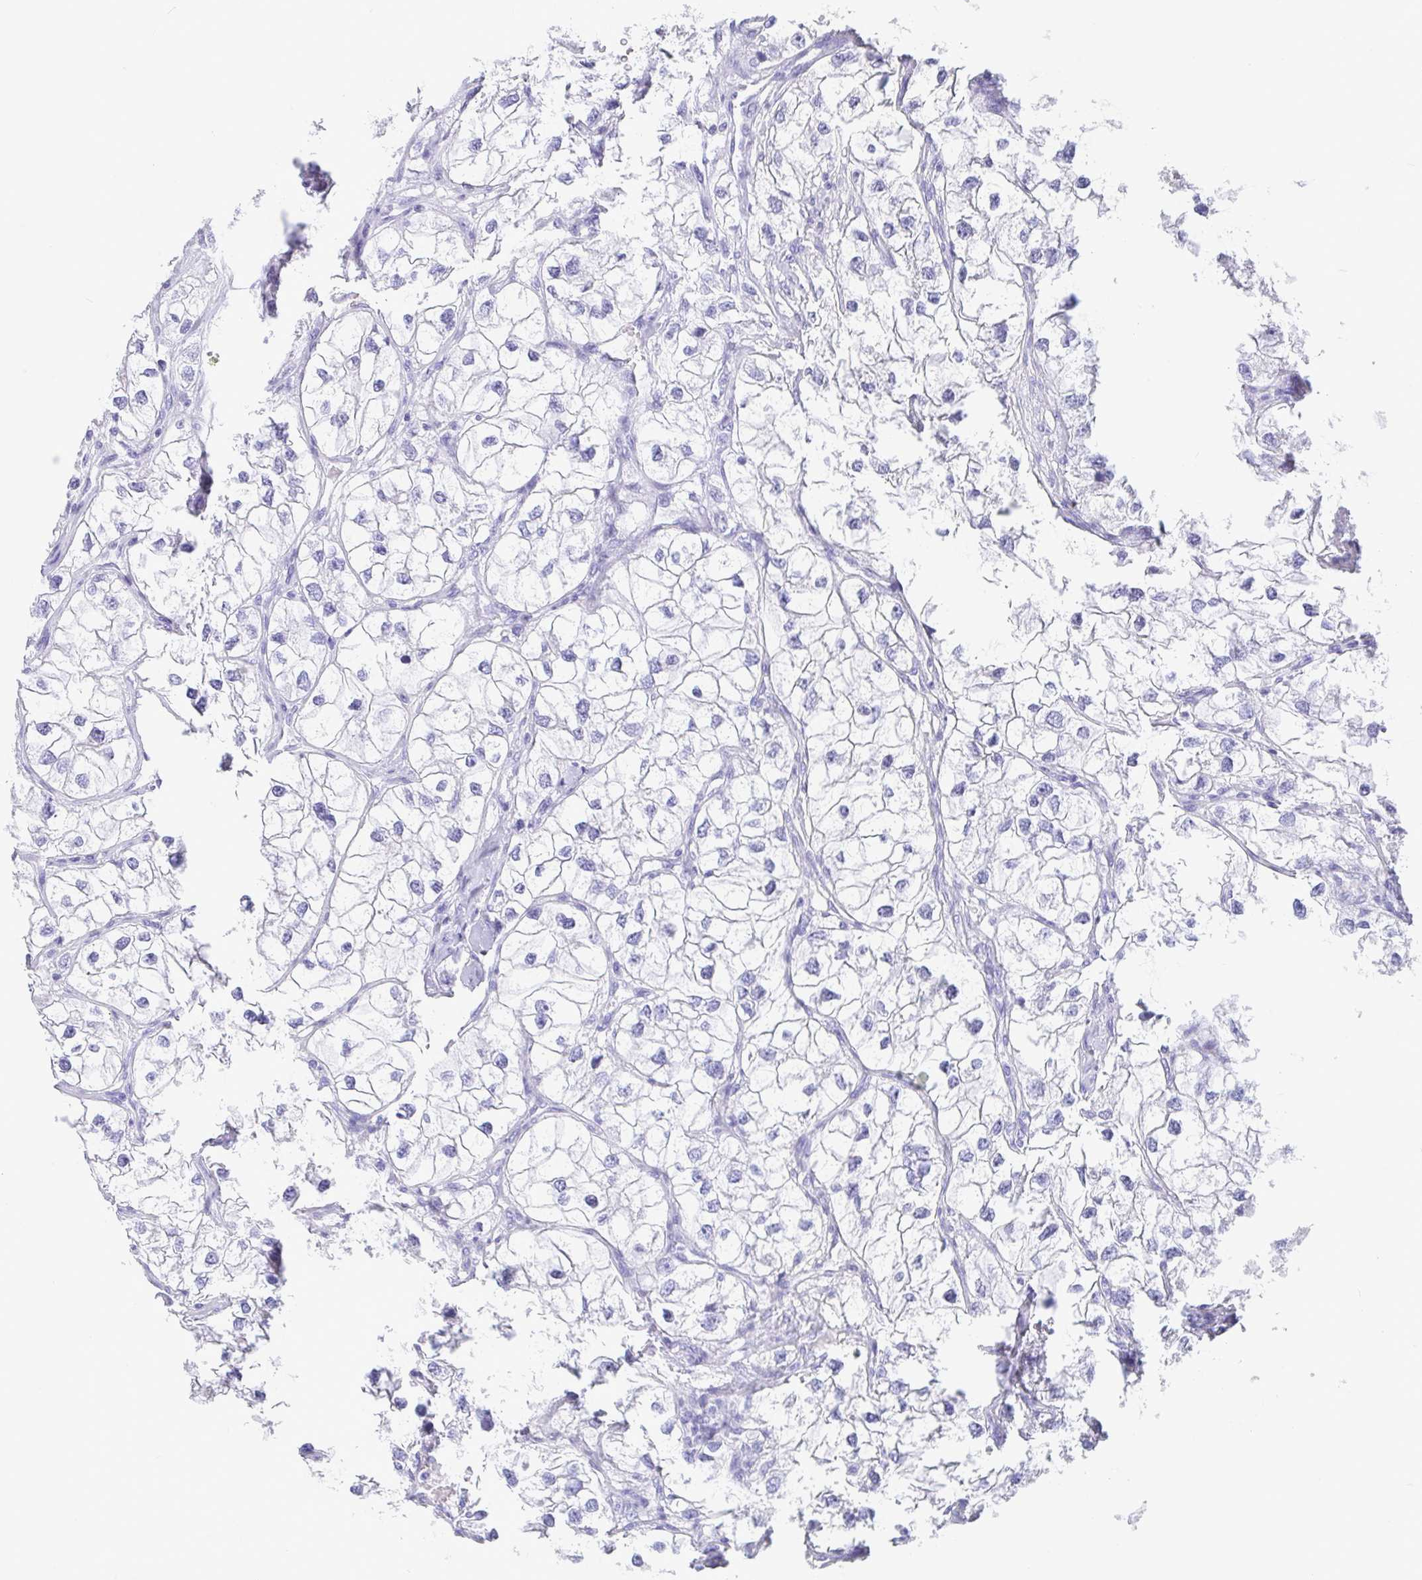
{"staining": {"intensity": "negative", "quantity": "none", "location": "none"}, "tissue": "renal cancer", "cell_type": "Tumor cells", "image_type": "cancer", "snomed": [{"axis": "morphology", "description": "Adenocarcinoma, NOS"}, {"axis": "topography", "description": "Kidney"}], "caption": "The histopathology image shows no significant staining in tumor cells of adenocarcinoma (renal).", "gene": "IDH1", "patient": {"sex": "male", "age": 59}}